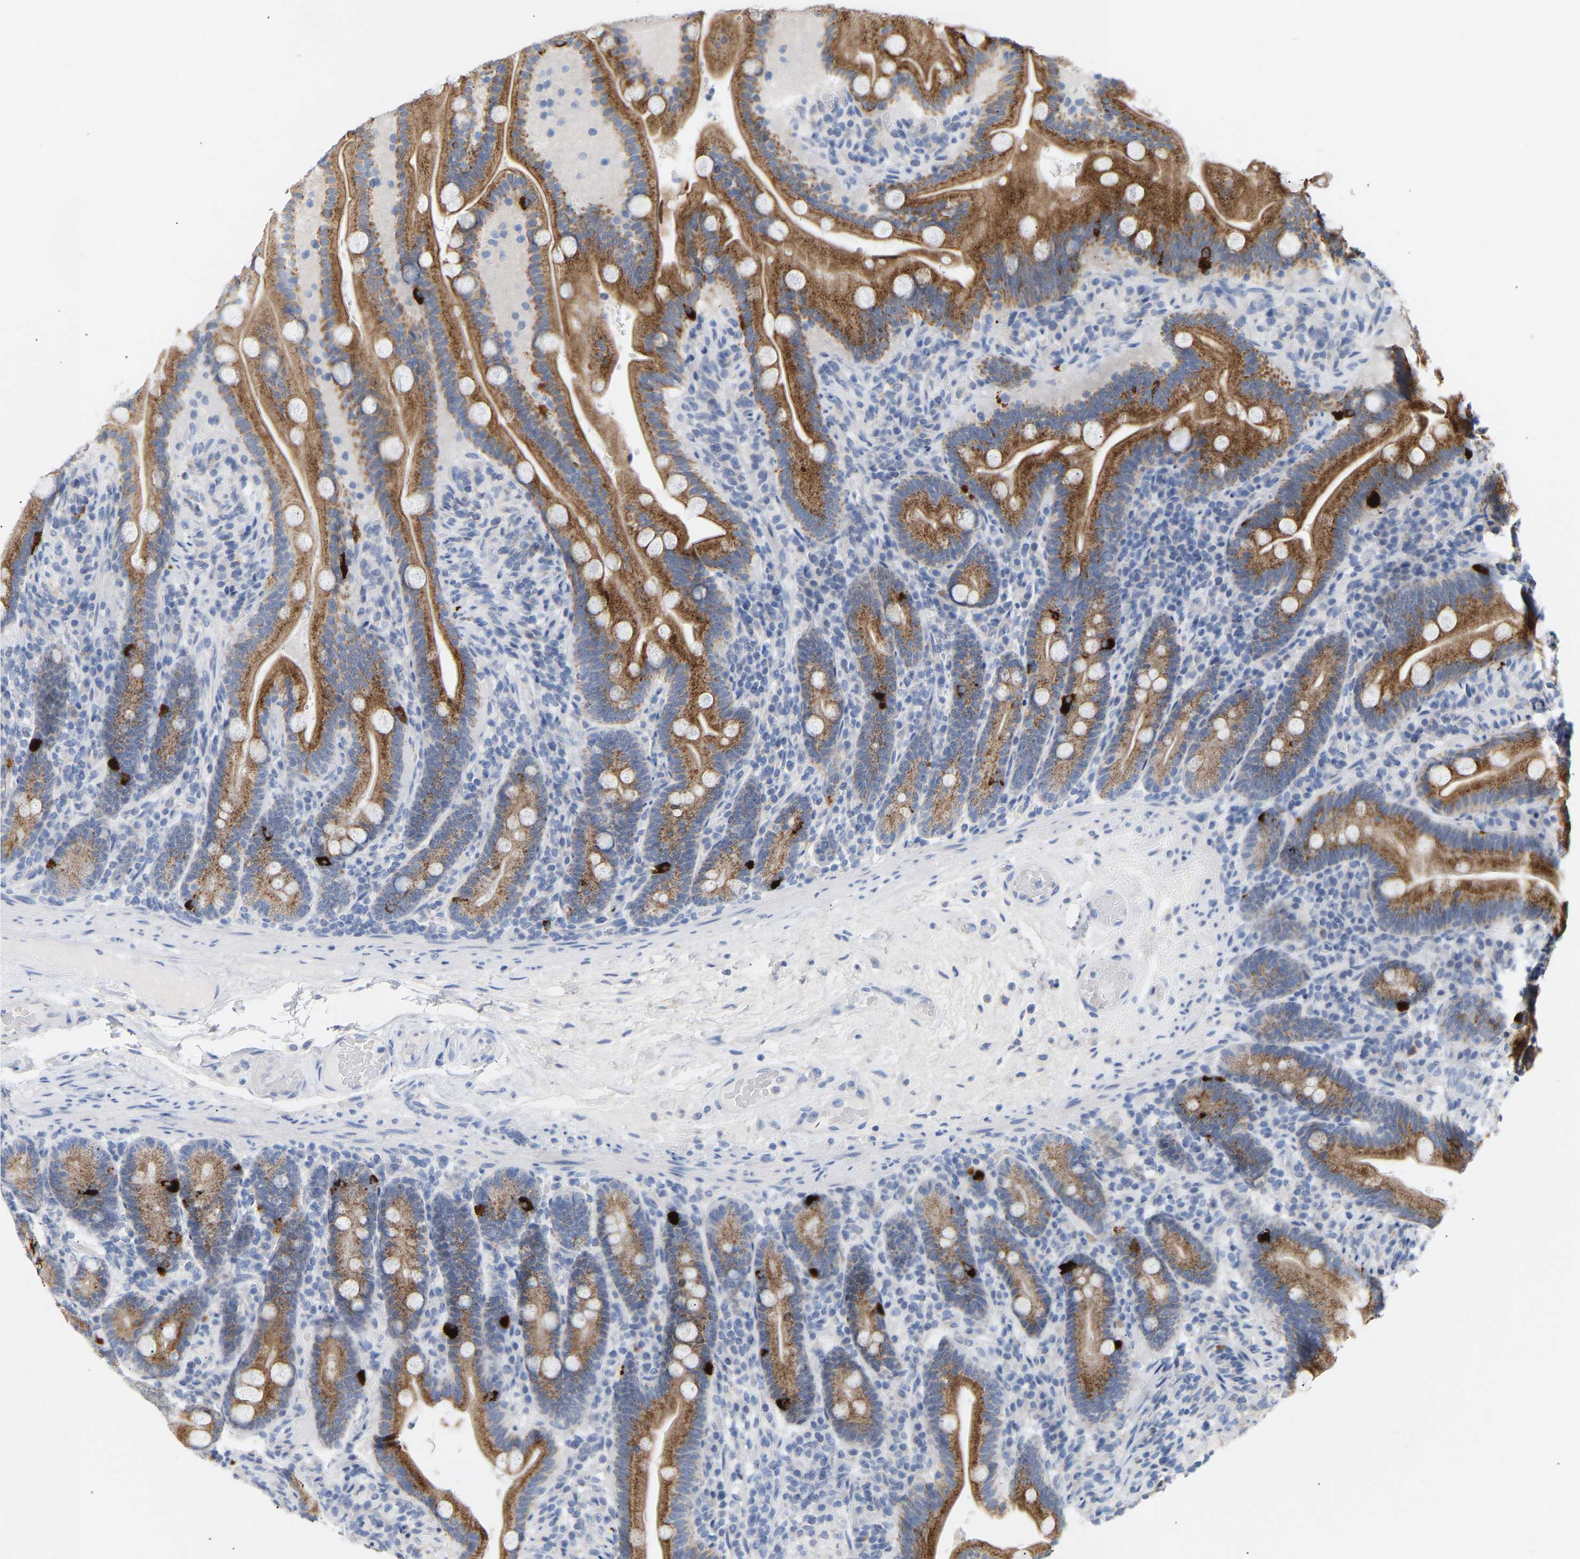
{"staining": {"intensity": "moderate", "quantity": ">75%", "location": "cytoplasmic/membranous"}, "tissue": "duodenum", "cell_type": "Glandular cells", "image_type": "normal", "snomed": [{"axis": "morphology", "description": "Normal tissue, NOS"}, {"axis": "topography", "description": "Duodenum"}], "caption": "Immunohistochemical staining of normal human duodenum exhibits moderate cytoplasmic/membranous protein positivity in approximately >75% of glandular cells. Using DAB (3,3'-diaminobenzidine) (brown) and hematoxylin (blue) stains, captured at high magnification using brightfield microscopy.", "gene": "PEX1", "patient": {"sex": "male", "age": 54}}